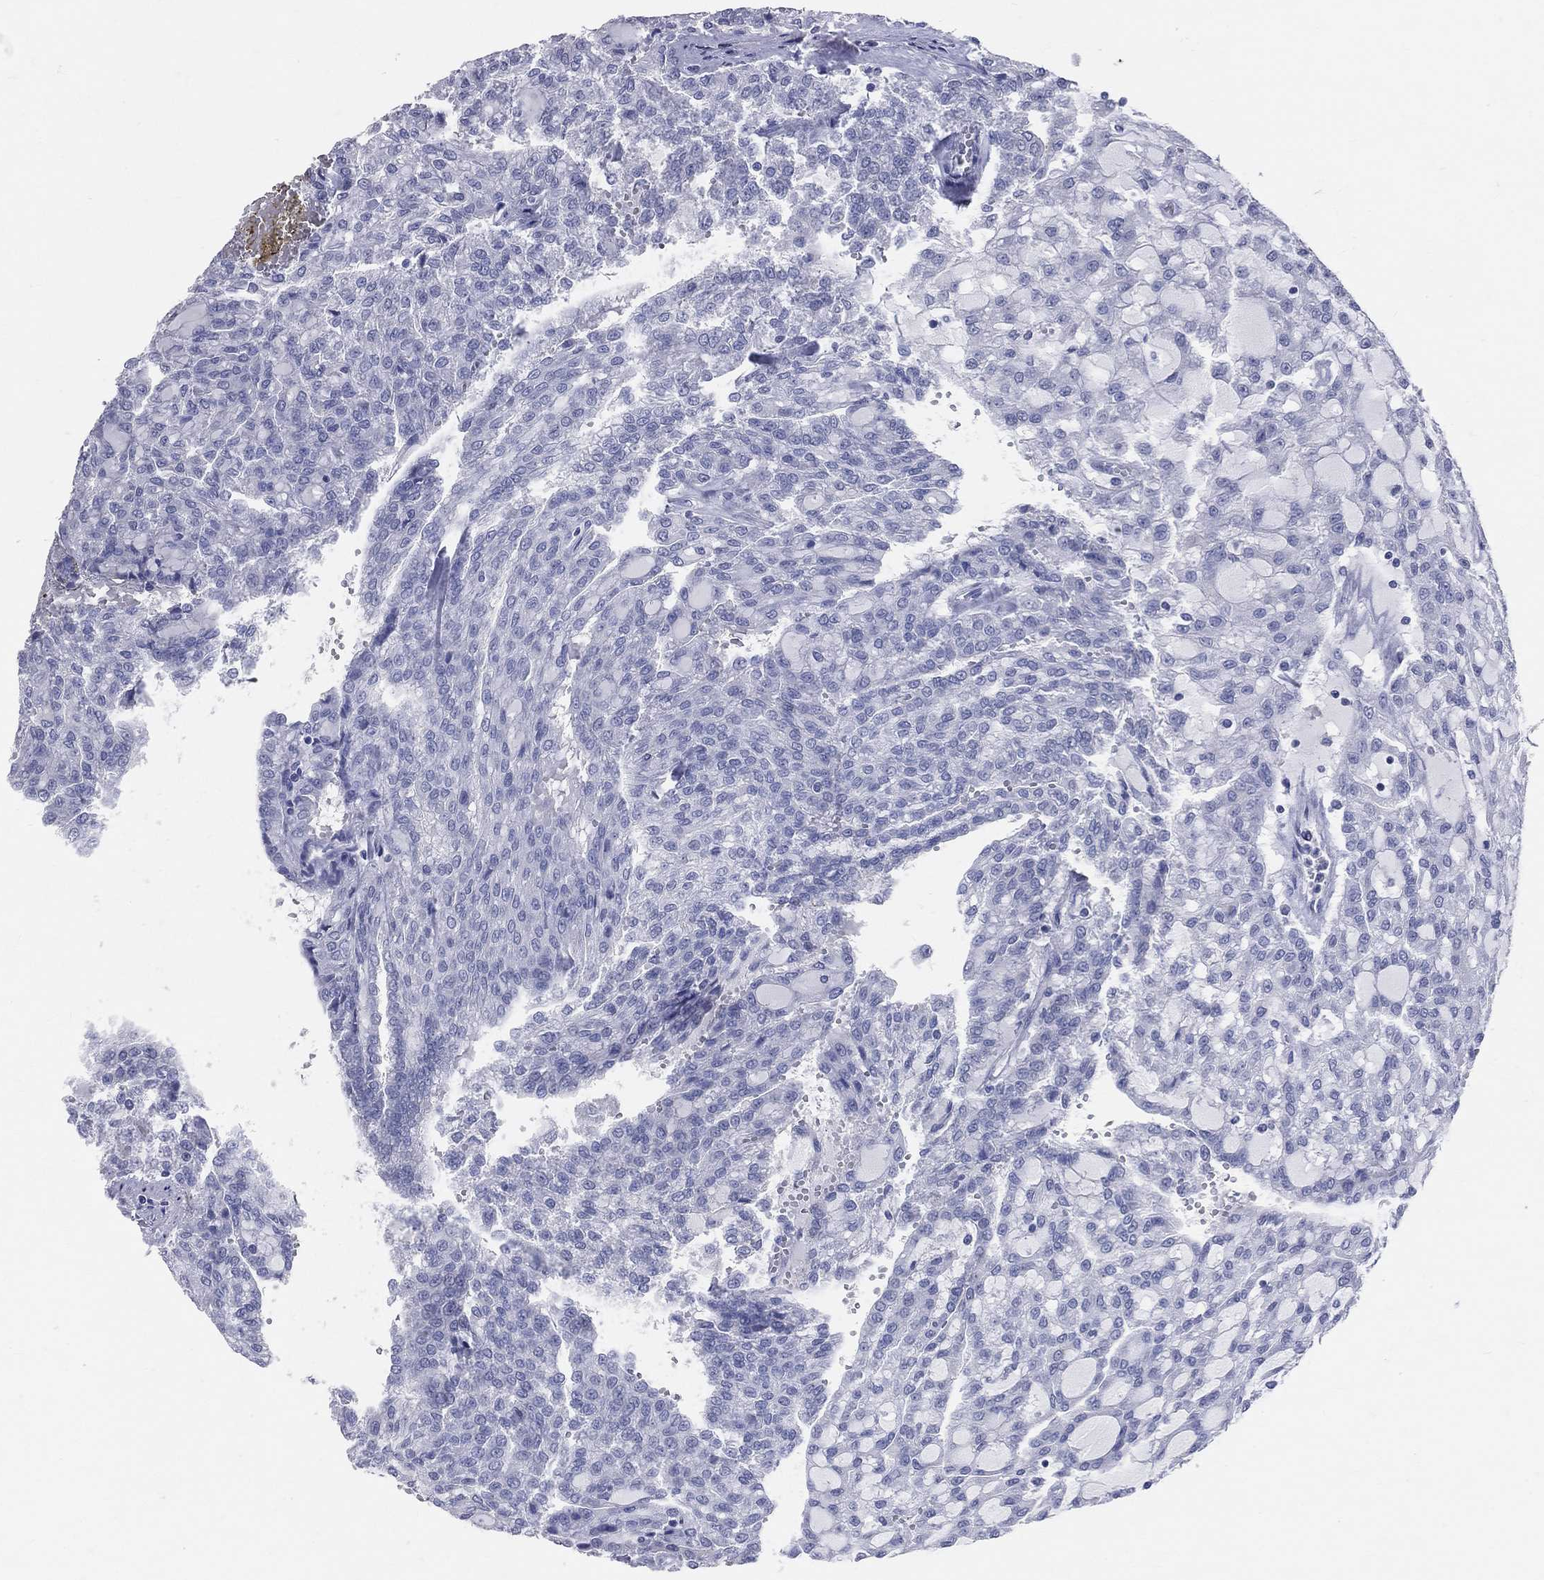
{"staining": {"intensity": "negative", "quantity": "none", "location": "none"}, "tissue": "renal cancer", "cell_type": "Tumor cells", "image_type": "cancer", "snomed": [{"axis": "morphology", "description": "Adenocarcinoma, NOS"}, {"axis": "topography", "description": "Kidney"}], "caption": "A micrograph of human adenocarcinoma (renal) is negative for staining in tumor cells.", "gene": "LAT", "patient": {"sex": "male", "age": 63}}